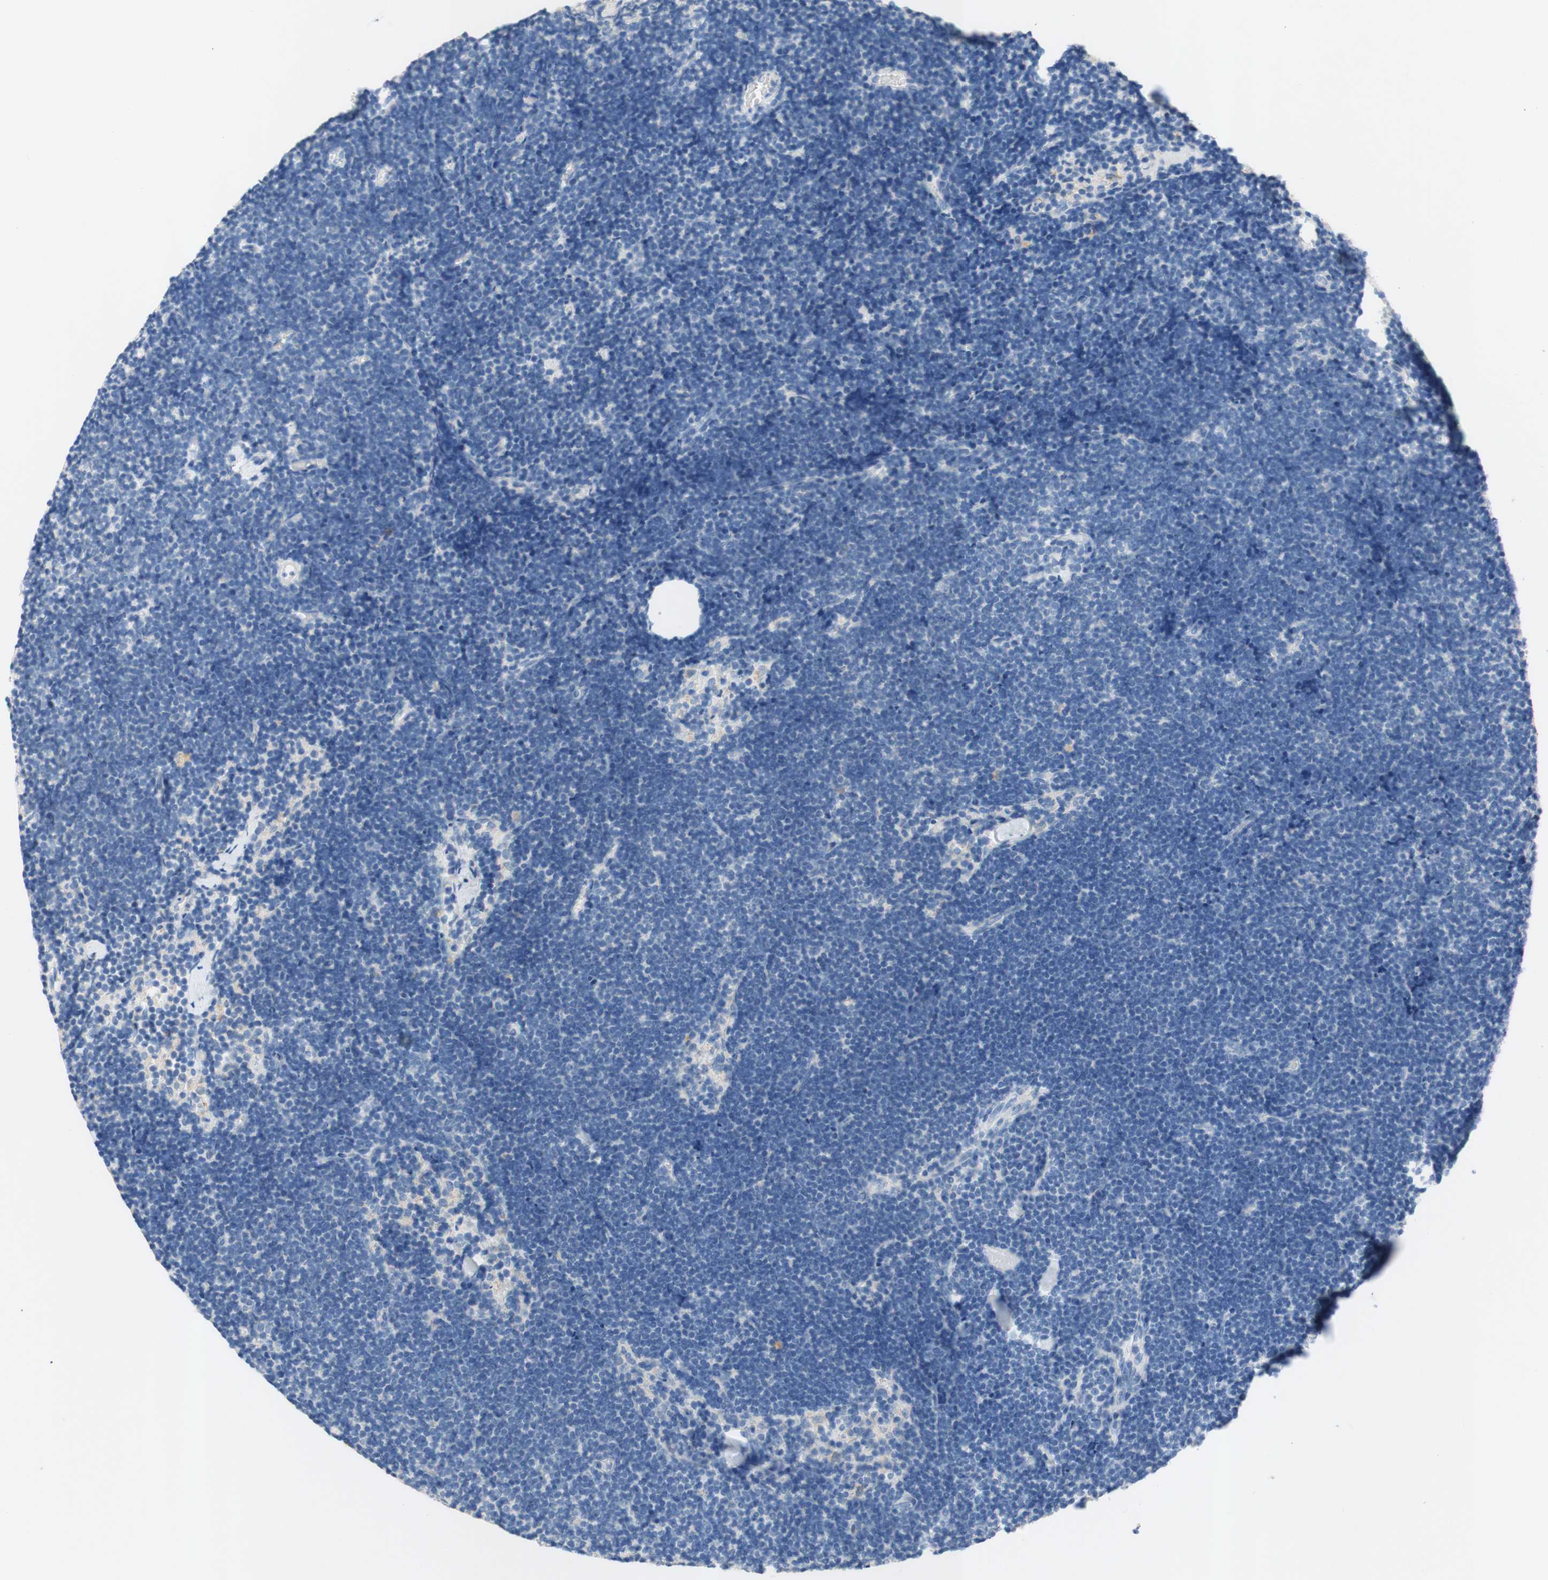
{"staining": {"intensity": "negative", "quantity": "none", "location": "none"}, "tissue": "lymph node", "cell_type": "Germinal center cells", "image_type": "normal", "snomed": [{"axis": "morphology", "description": "Normal tissue, NOS"}, {"axis": "topography", "description": "Lymph node"}], "caption": "IHC image of unremarkable human lymph node stained for a protein (brown), which exhibits no staining in germinal center cells.", "gene": "POLR2J3", "patient": {"sex": "male", "age": 63}}